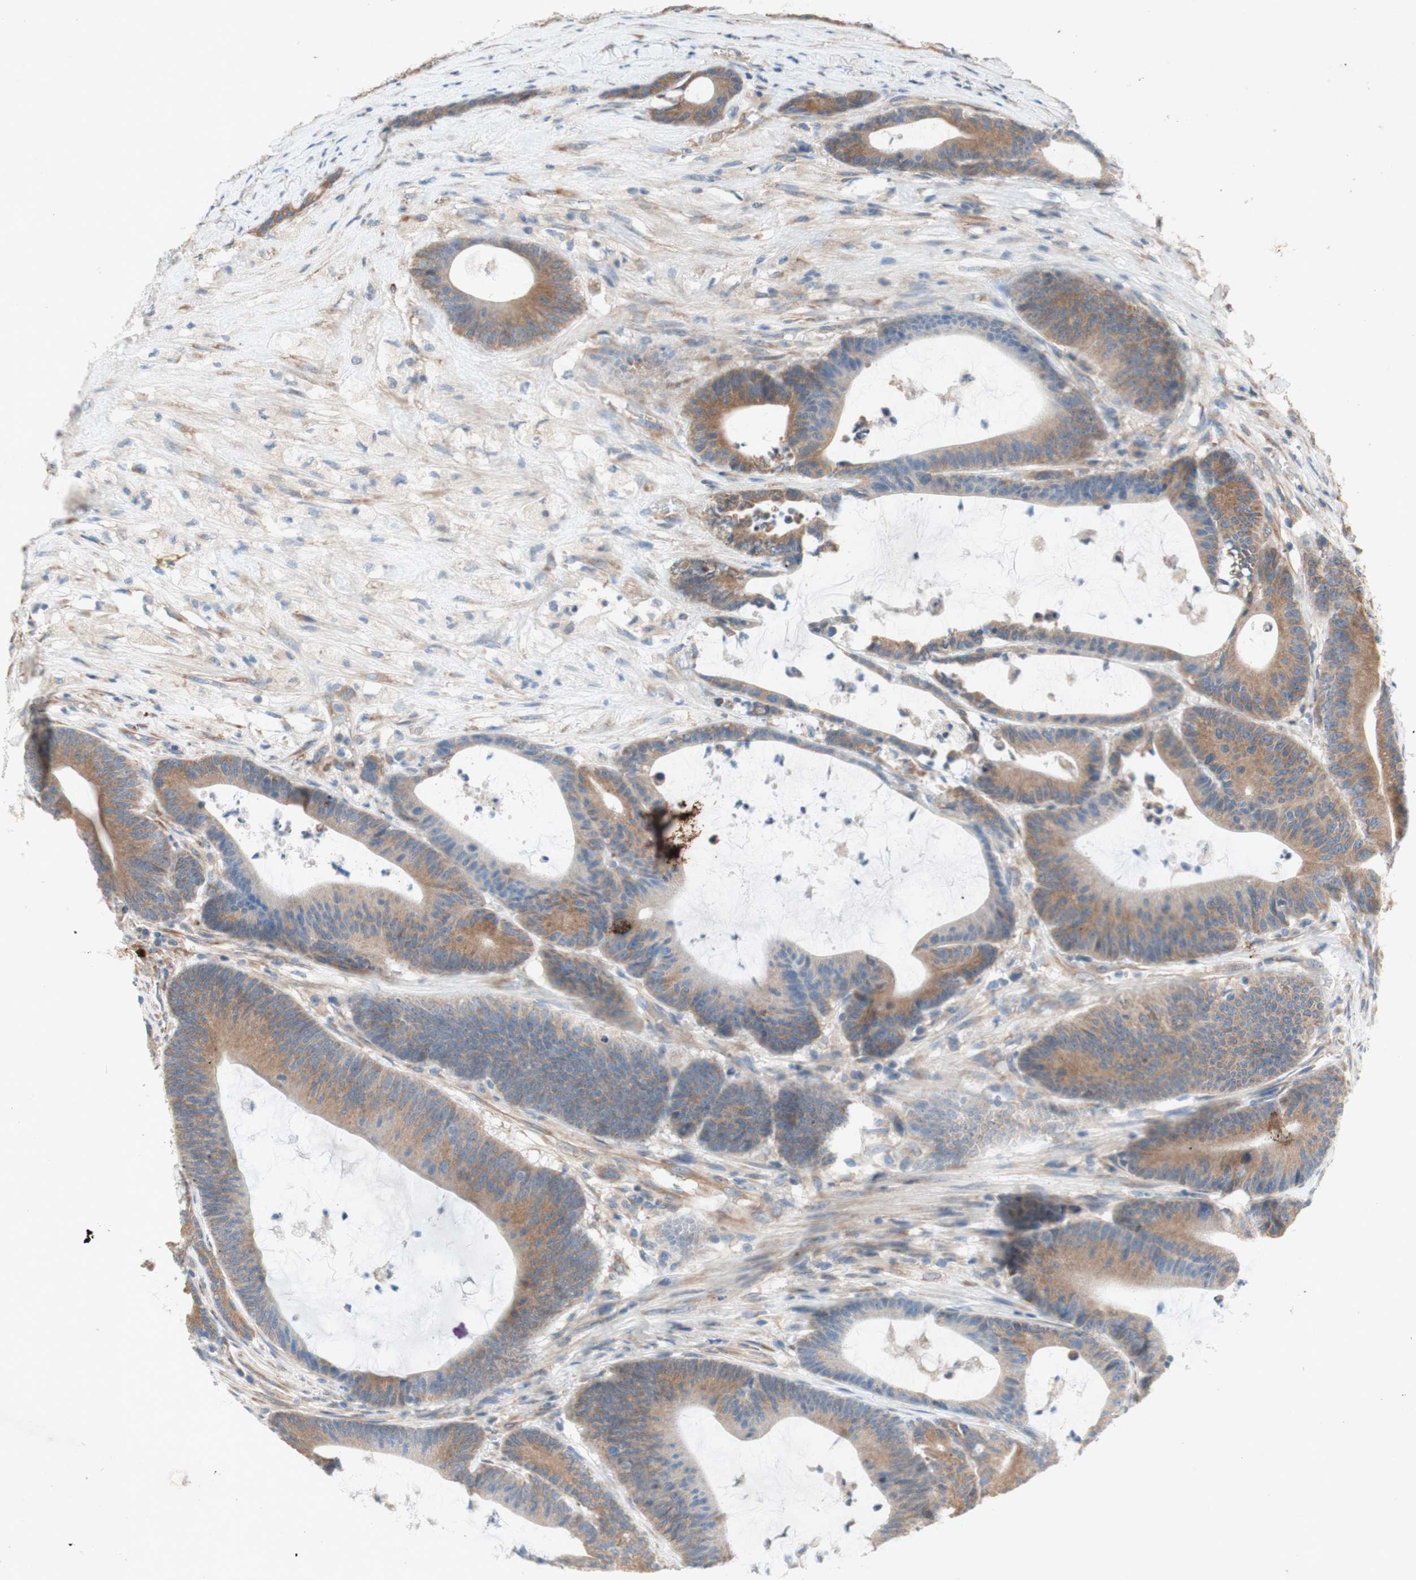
{"staining": {"intensity": "moderate", "quantity": ">75%", "location": "cytoplasmic/membranous"}, "tissue": "colorectal cancer", "cell_type": "Tumor cells", "image_type": "cancer", "snomed": [{"axis": "morphology", "description": "Adenocarcinoma, NOS"}, {"axis": "topography", "description": "Colon"}], "caption": "Immunohistochemical staining of colorectal cancer shows moderate cytoplasmic/membranous protein staining in about >75% of tumor cells.", "gene": "SOCS2", "patient": {"sex": "female", "age": 84}}